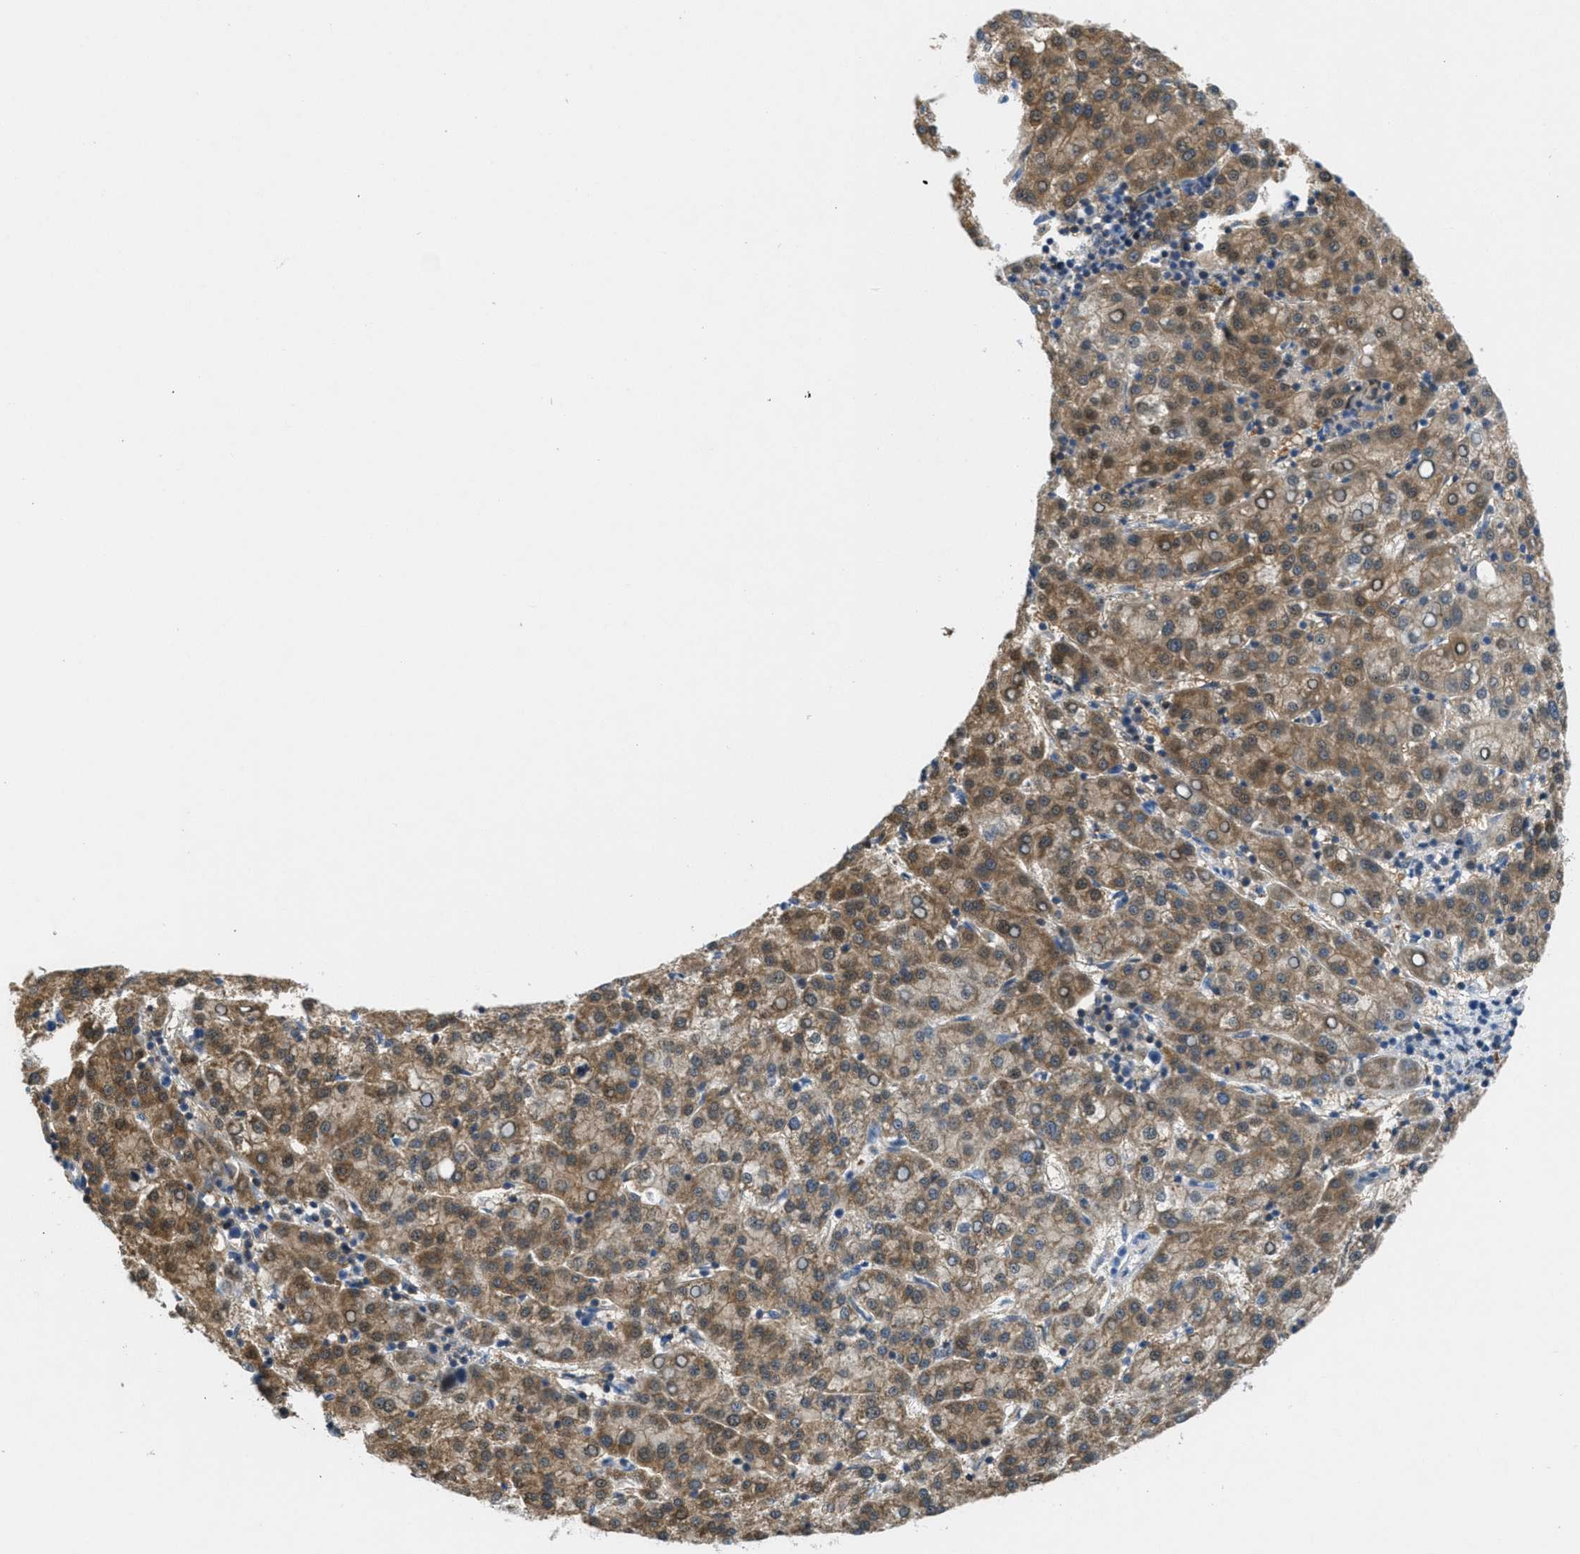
{"staining": {"intensity": "moderate", "quantity": ">75%", "location": "cytoplasmic/membranous"}, "tissue": "liver cancer", "cell_type": "Tumor cells", "image_type": "cancer", "snomed": [{"axis": "morphology", "description": "Carcinoma, Hepatocellular, NOS"}, {"axis": "topography", "description": "Liver"}], "caption": "Human liver cancer stained with a brown dye displays moderate cytoplasmic/membranous positive positivity in approximately >75% of tumor cells.", "gene": "PIP5K1C", "patient": {"sex": "female", "age": 58}}